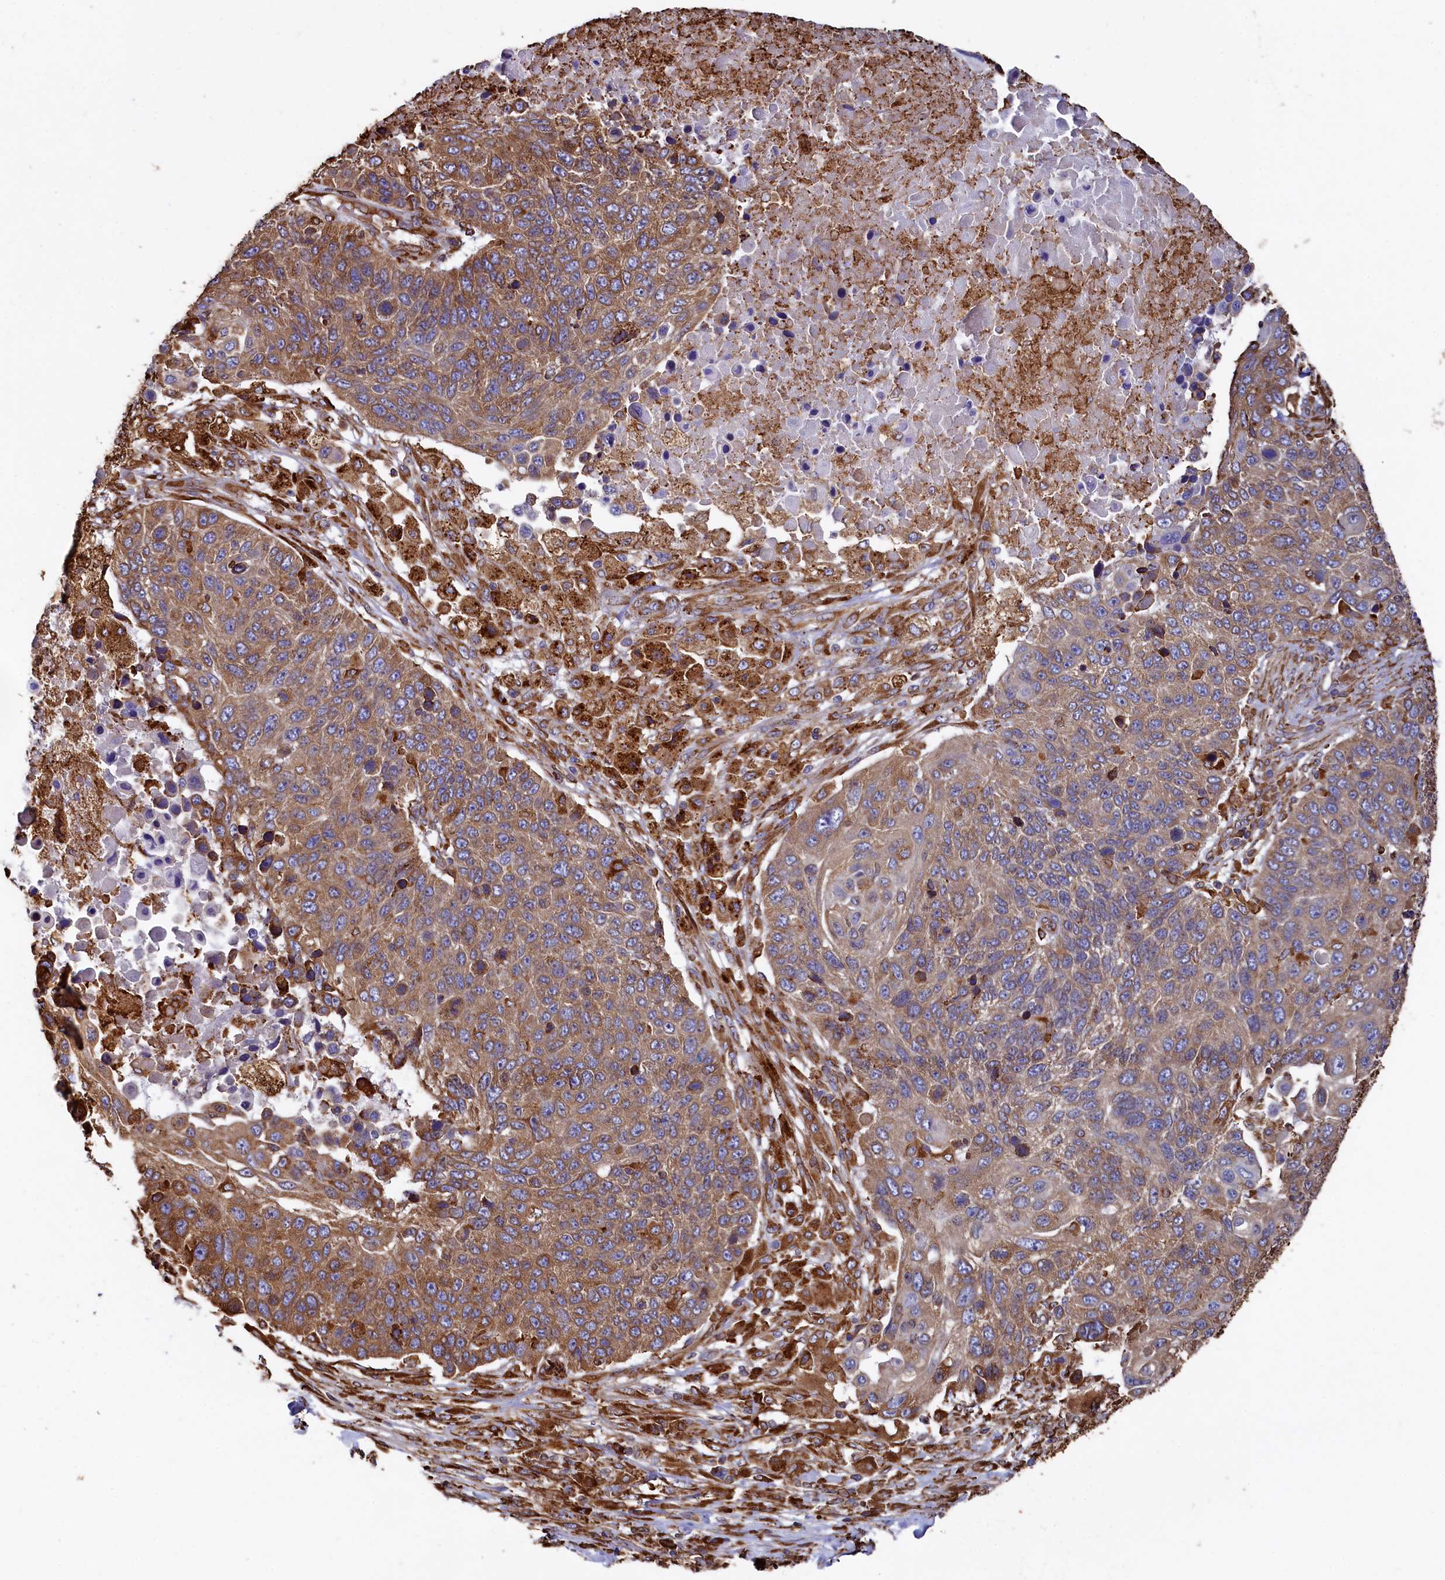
{"staining": {"intensity": "moderate", "quantity": ">75%", "location": "cytoplasmic/membranous"}, "tissue": "lung cancer", "cell_type": "Tumor cells", "image_type": "cancer", "snomed": [{"axis": "morphology", "description": "Normal tissue, NOS"}, {"axis": "morphology", "description": "Squamous cell carcinoma, NOS"}, {"axis": "topography", "description": "Lymph node"}, {"axis": "topography", "description": "Lung"}], "caption": "Protein staining exhibits moderate cytoplasmic/membranous positivity in approximately >75% of tumor cells in lung cancer.", "gene": "NEURL1B", "patient": {"sex": "male", "age": 66}}